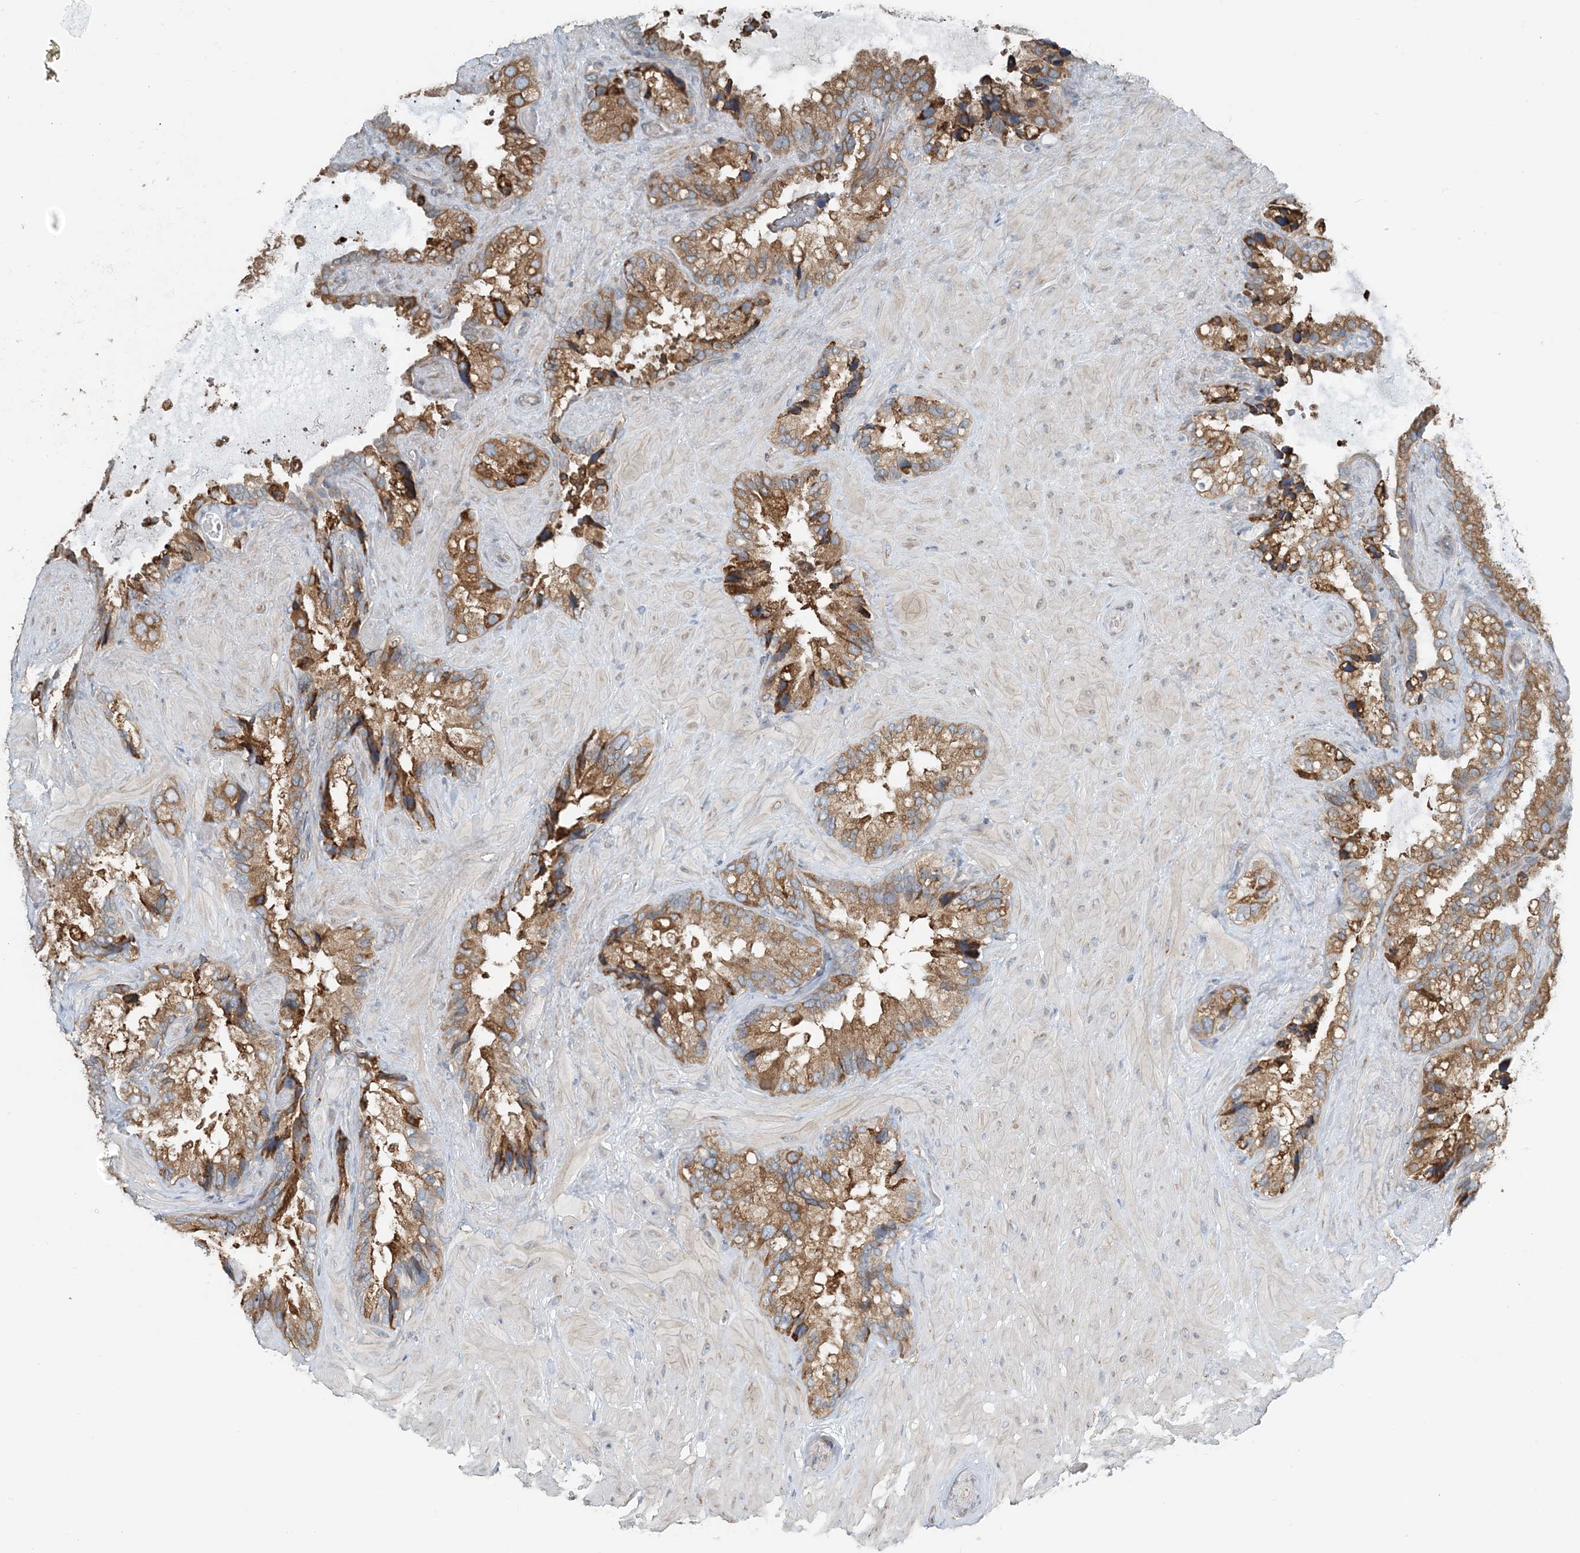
{"staining": {"intensity": "moderate", "quantity": ">75%", "location": "cytoplasmic/membranous"}, "tissue": "seminal vesicle", "cell_type": "Glandular cells", "image_type": "normal", "snomed": [{"axis": "morphology", "description": "Normal tissue, NOS"}, {"axis": "topography", "description": "Prostate"}, {"axis": "topography", "description": "Seminal veicle"}], "caption": "IHC of normal seminal vesicle demonstrates medium levels of moderate cytoplasmic/membranous positivity in approximately >75% of glandular cells. The protein is shown in brown color, while the nuclei are stained blue.", "gene": "CERKL", "patient": {"sex": "male", "age": 68}}